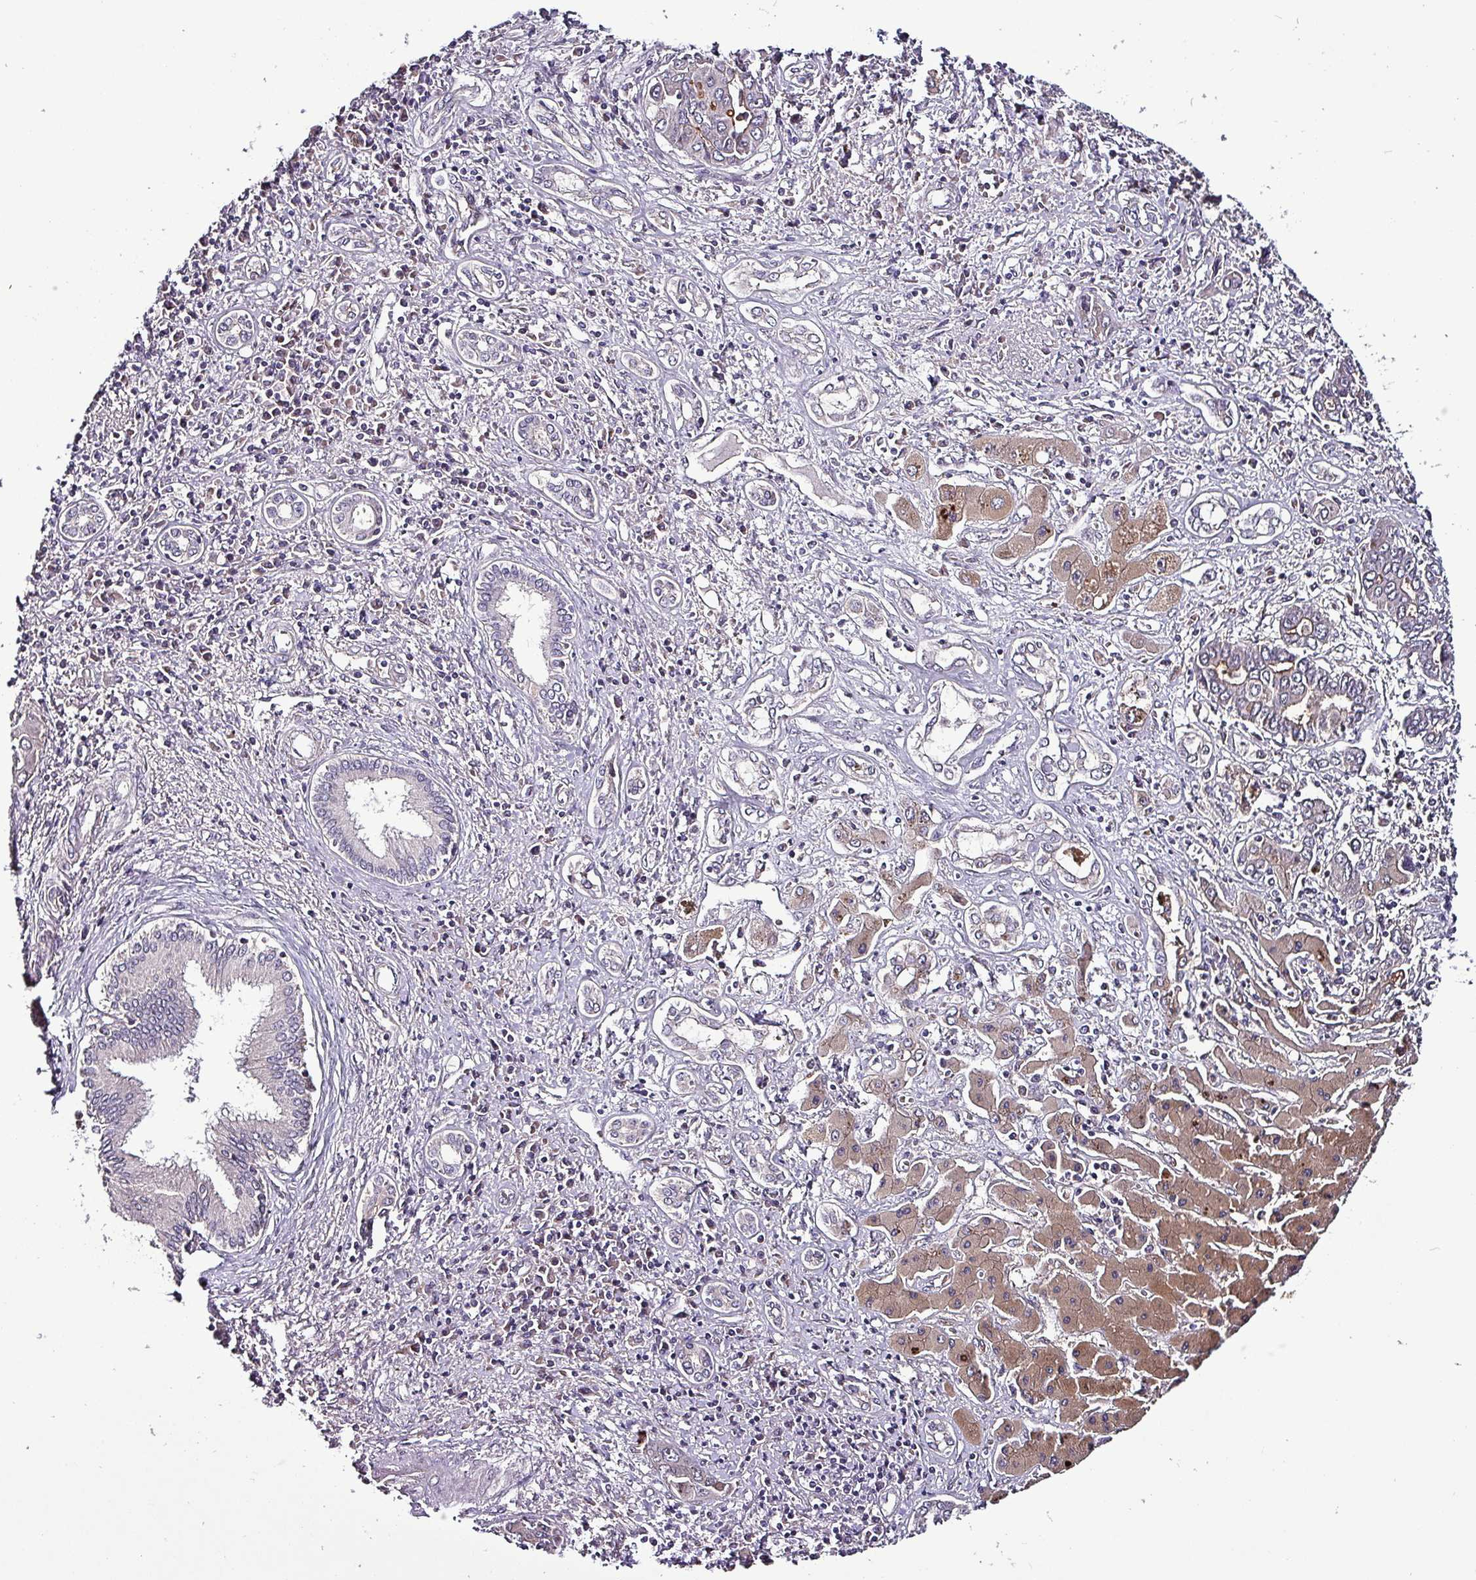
{"staining": {"intensity": "negative", "quantity": "none", "location": "none"}, "tissue": "liver cancer", "cell_type": "Tumor cells", "image_type": "cancer", "snomed": [{"axis": "morphology", "description": "Cholangiocarcinoma"}, {"axis": "topography", "description": "Liver"}], "caption": "High power microscopy image of an immunohistochemistry image of liver cancer (cholangiocarcinoma), revealing no significant expression in tumor cells.", "gene": "GRAPL", "patient": {"sex": "male", "age": 67}}